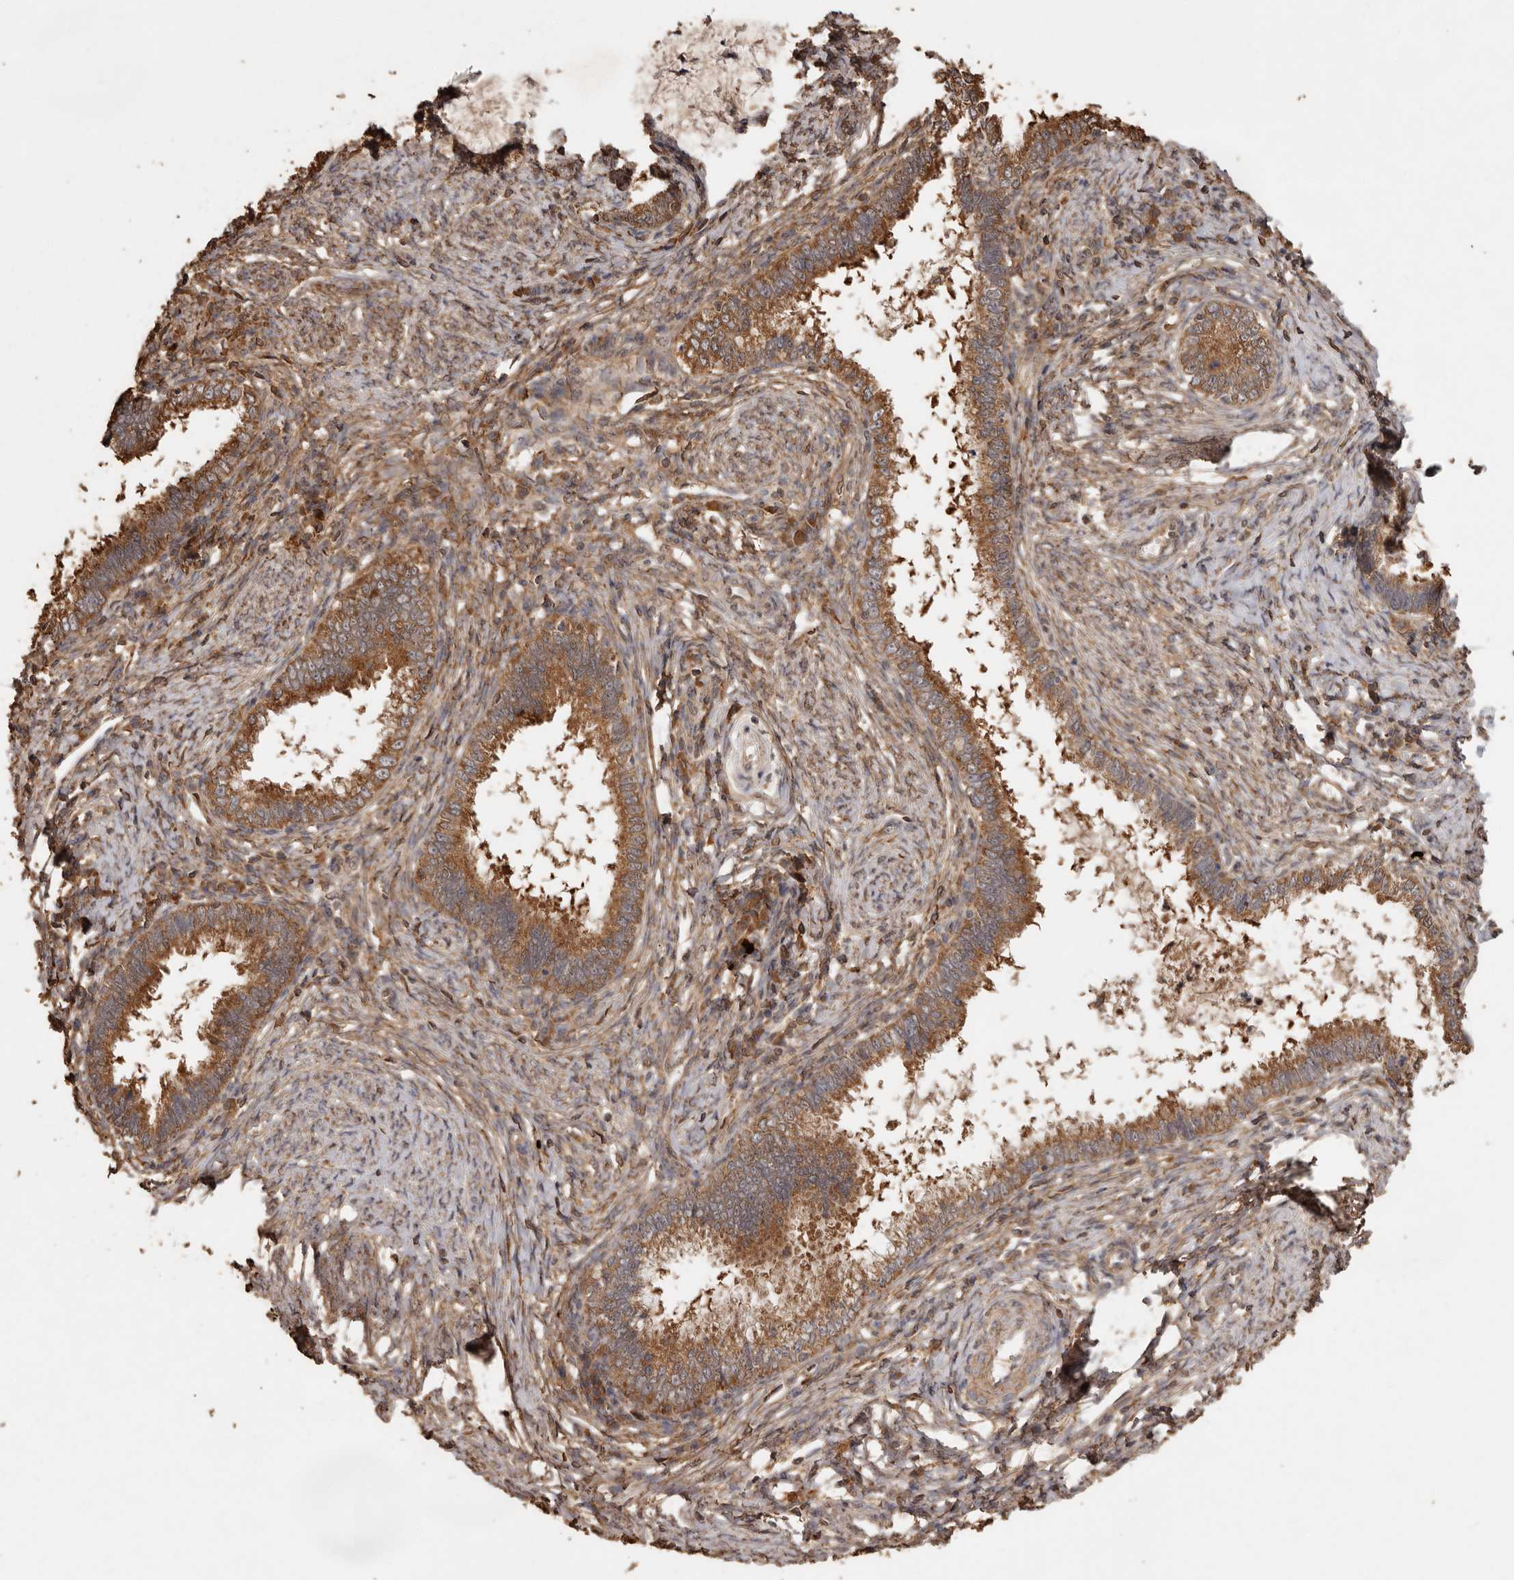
{"staining": {"intensity": "moderate", "quantity": ">75%", "location": "cytoplasmic/membranous"}, "tissue": "cervical cancer", "cell_type": "Tumor cells", "image_type": "cancer", "snomed": [{"axis": "morphology", "description": "Adenocarcinoma, NOS"}, {"axis": "topography", "description": "Cervix"}], "caption": "High-magnification brightfield microscopy of cervical cancer (adenocarcinoma) stained with DAB (brown) and counterstained with hematoxylin (blue). tumor cells exhibit moderate cytoplasmic/membranous expression is identified in approximately>75% of cells.", "gene": "RWDD1", "patient": {"sex": "female", "age": 36}}